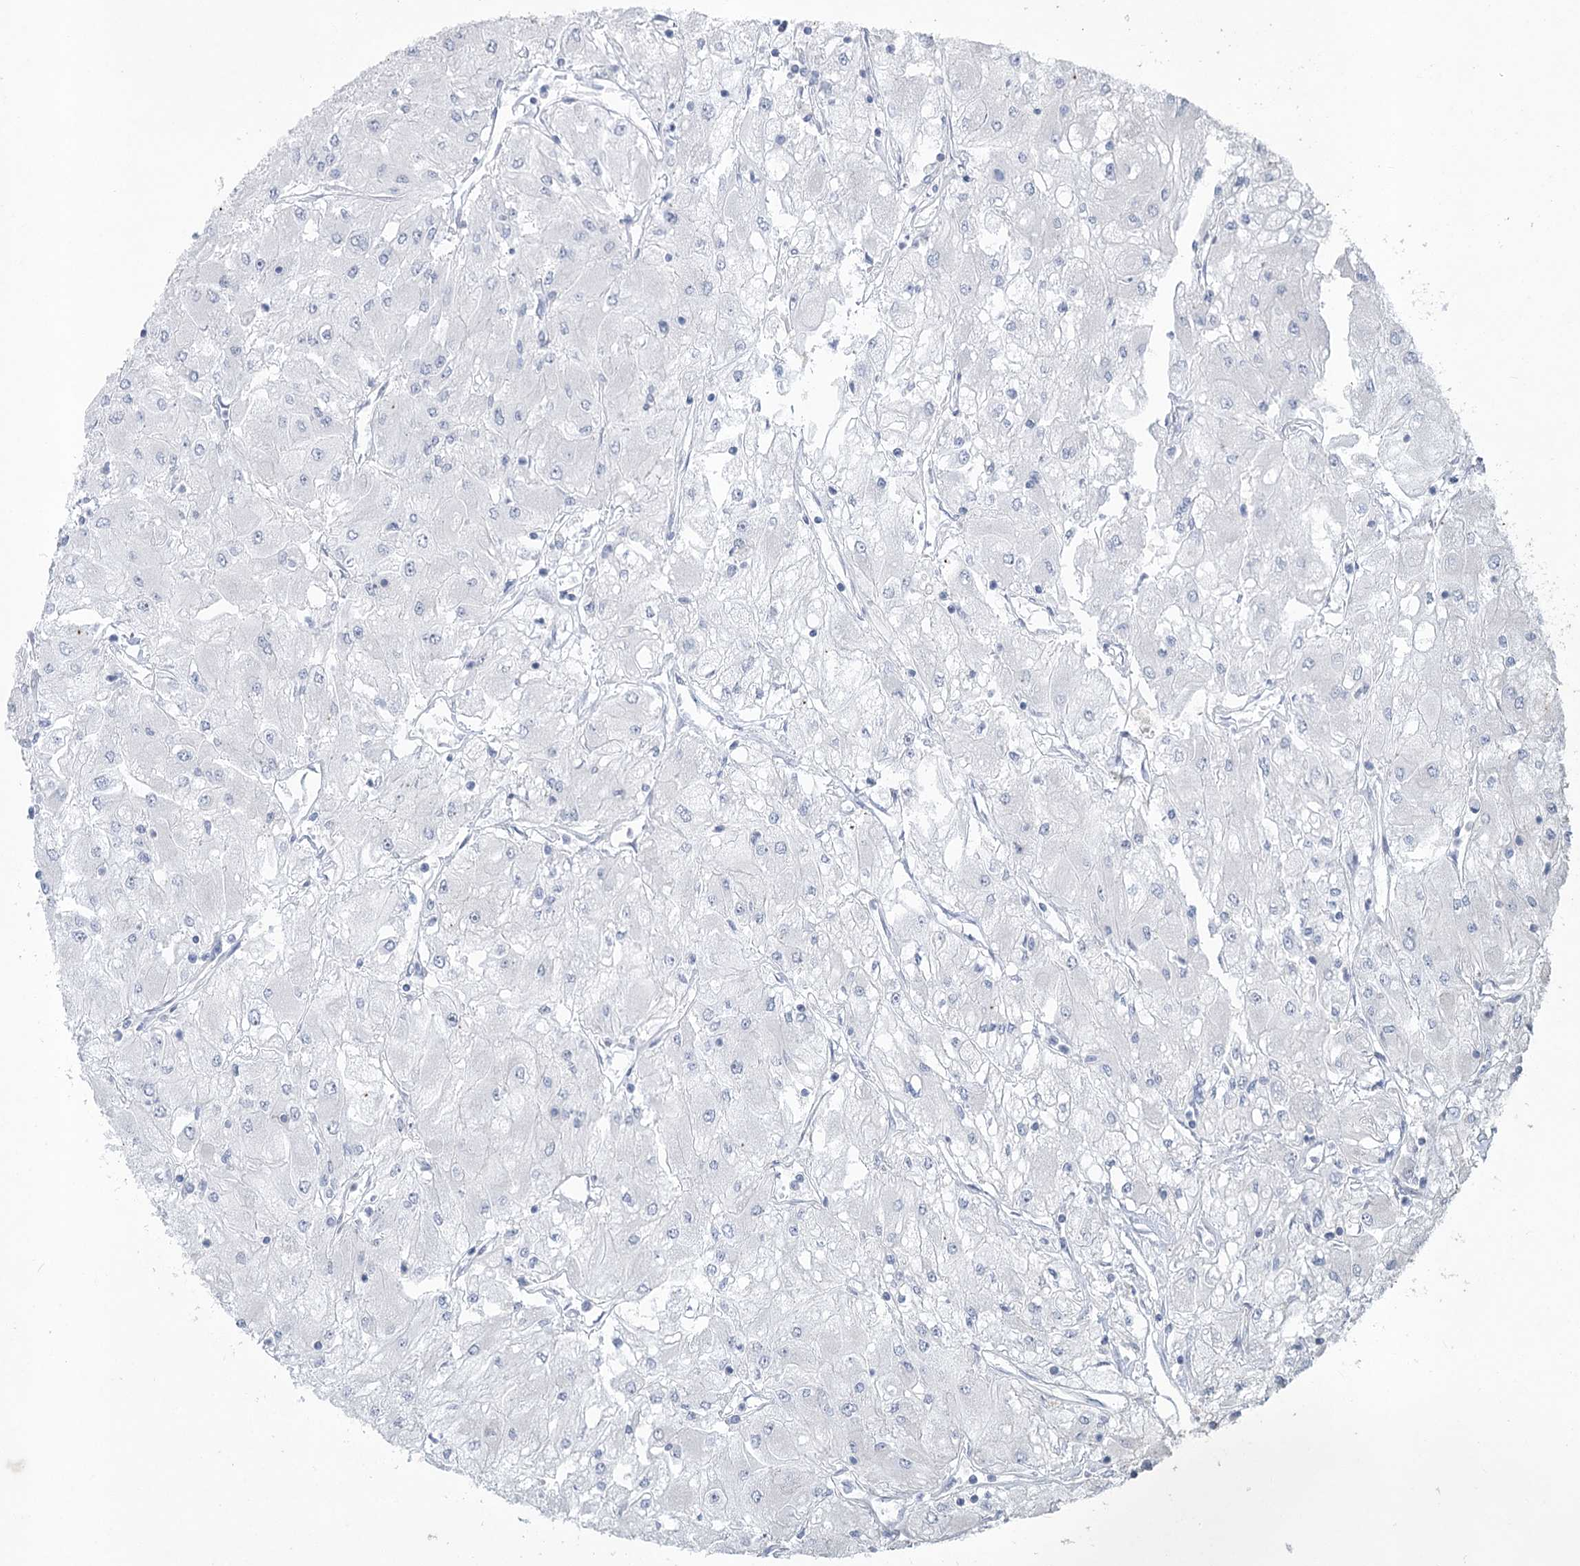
{"staining": {"intensity": "negative", "quantity": "none", "location": "none"}, "tissue": "renal cancer", "cell_type": "Tumor cells", "image_type": "cancer", "snomed": [{"axis": "morphology", "description": "Adenocarcinoma, NOS"}, {"axis": "topography", "description": "Kidney"}], "caption": "An image of renal cancer (adenocarcinoma) stained for a protein displays no brown staining in tumor cells.", "gene": "ABITRAM", "patient": {"sex": "male", "age": 80}}